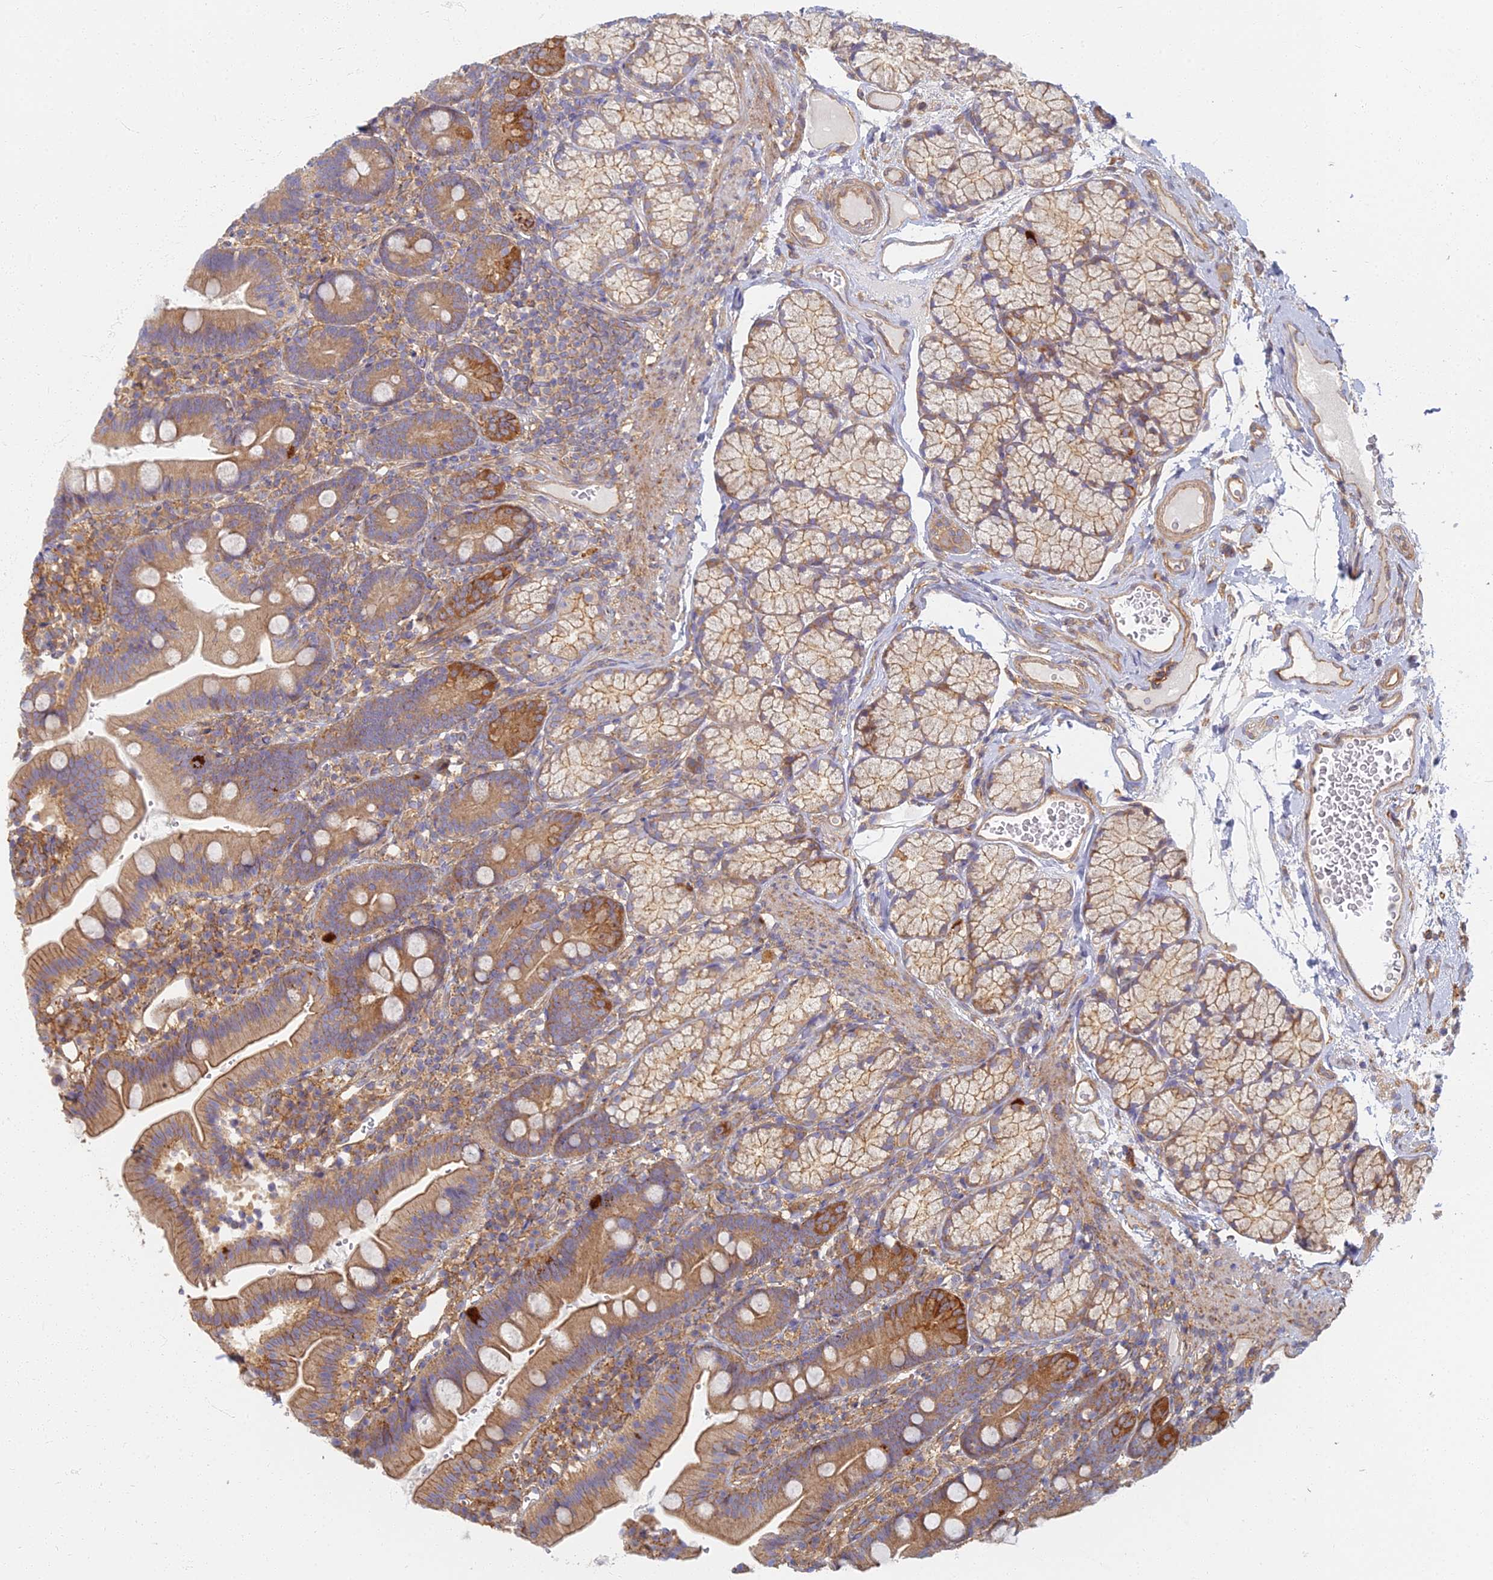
{"staining": {"intensity": "moderate", "quantity": ">75%", "location": "cytoplasmic/membranous"}, "tissue": "duodenum", "cell_type": "Glandular cells", "image_type": "normal", "snomed": [{"axis": "morphology", "description": "Normal tissue, NOS"}, {"axis": "topography", "description": "Duodenum"}], "caption": "Approximately >75% of glandular cells in unremarkable human duodenum demonstrate moderate cytoplasmic/membranous protein positivity as visualized by brown immunohistochemical staining.", "gene": "RBSN", "patient": {"sex": "female", "age": 67}}